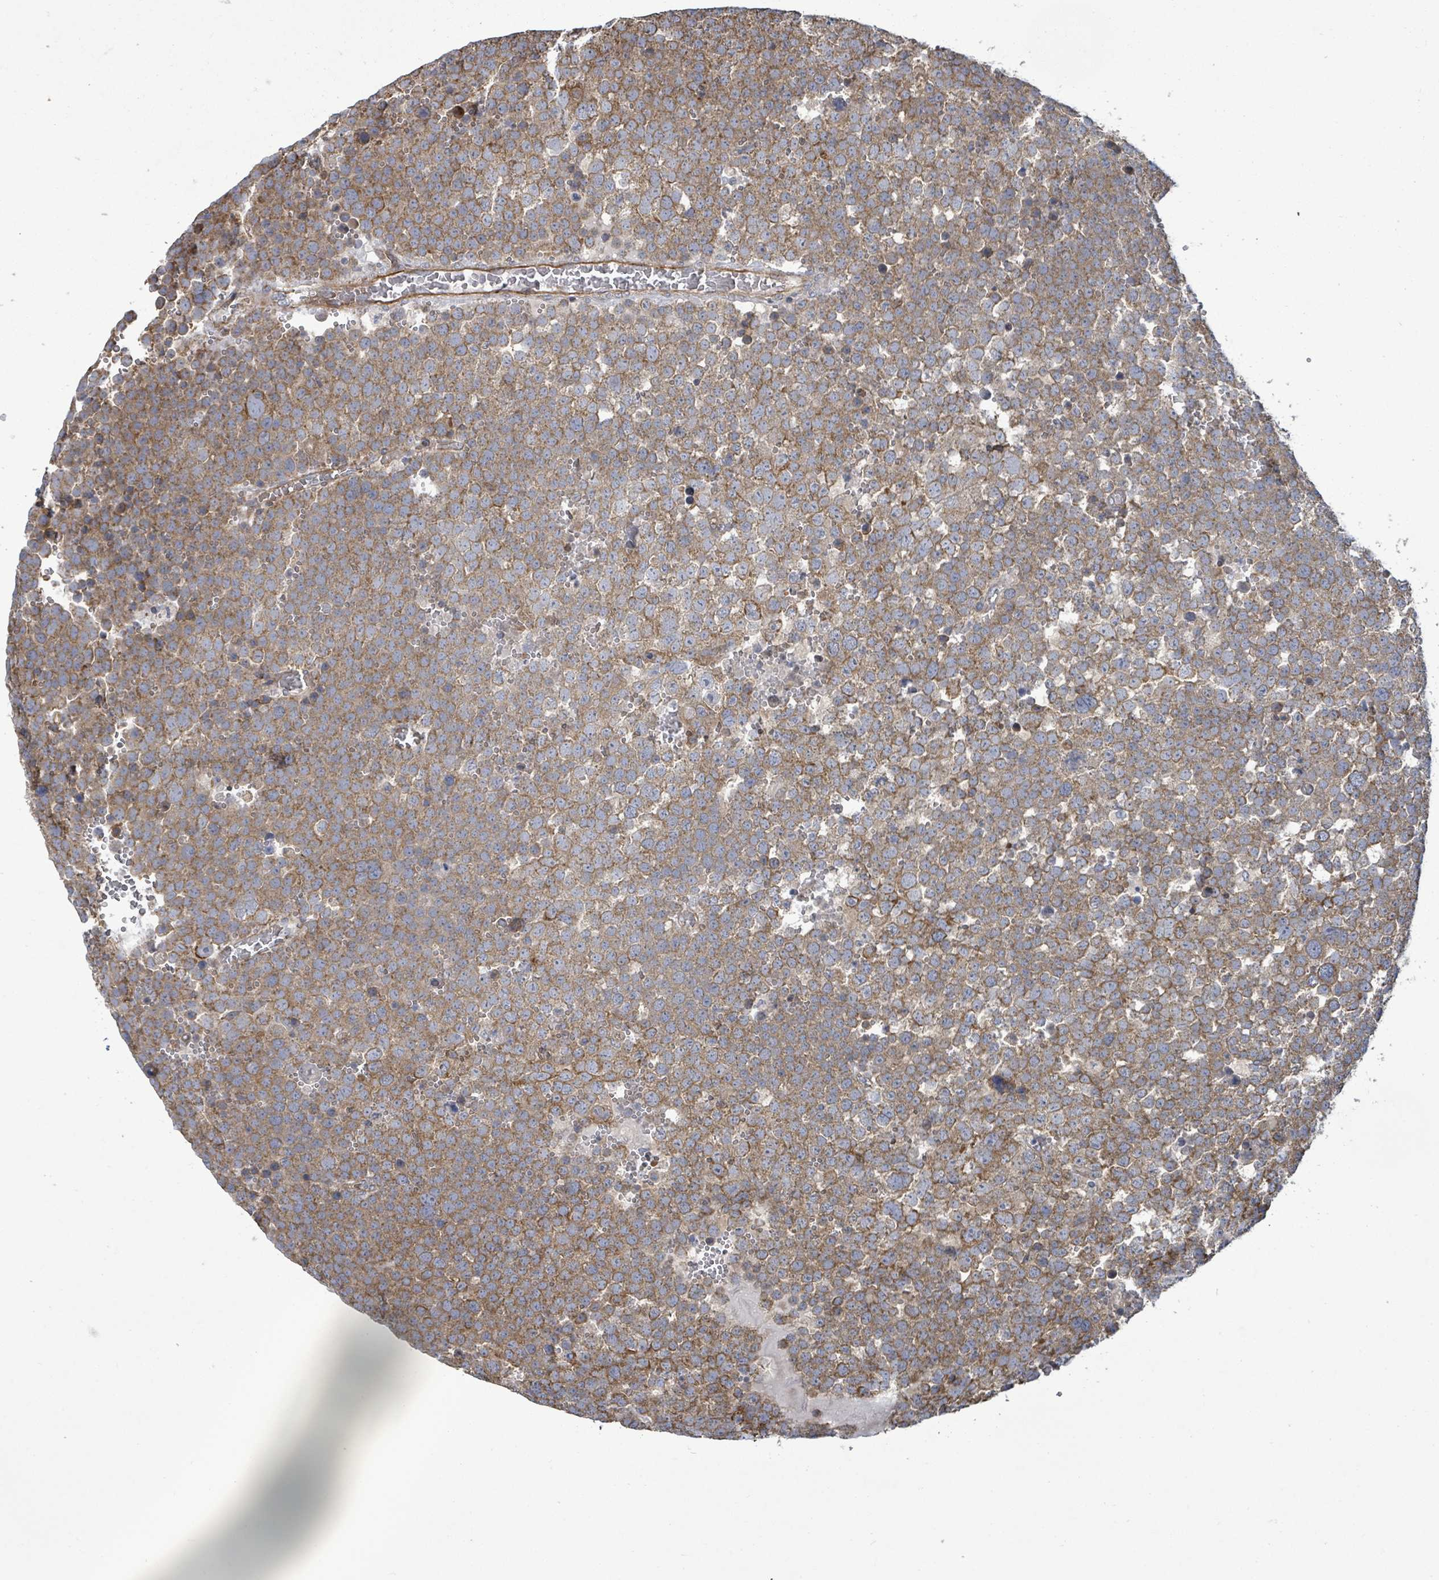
{"staining": {"intensity": "moderate", "quantity": ">75%", "location": "cytoplasmic/membranous"}, "tissue": "testis cancer", "cell_type": "Tumor cells", "image_type": "cancer", "snomed": [{"axis": "morphology", "description": "Seminoma, NOS"}, {"axis": "topography", "description": "Testis"}], "caption": "IHC photomicrograph of testis seminoma stained for a protein (brown), which reveals medium levels of moderate cytoplasmic/membranous staining in about >75% of tumor cells.", "gene": "KBTBD11", "patient": {"sex": "male", "age": 71}}